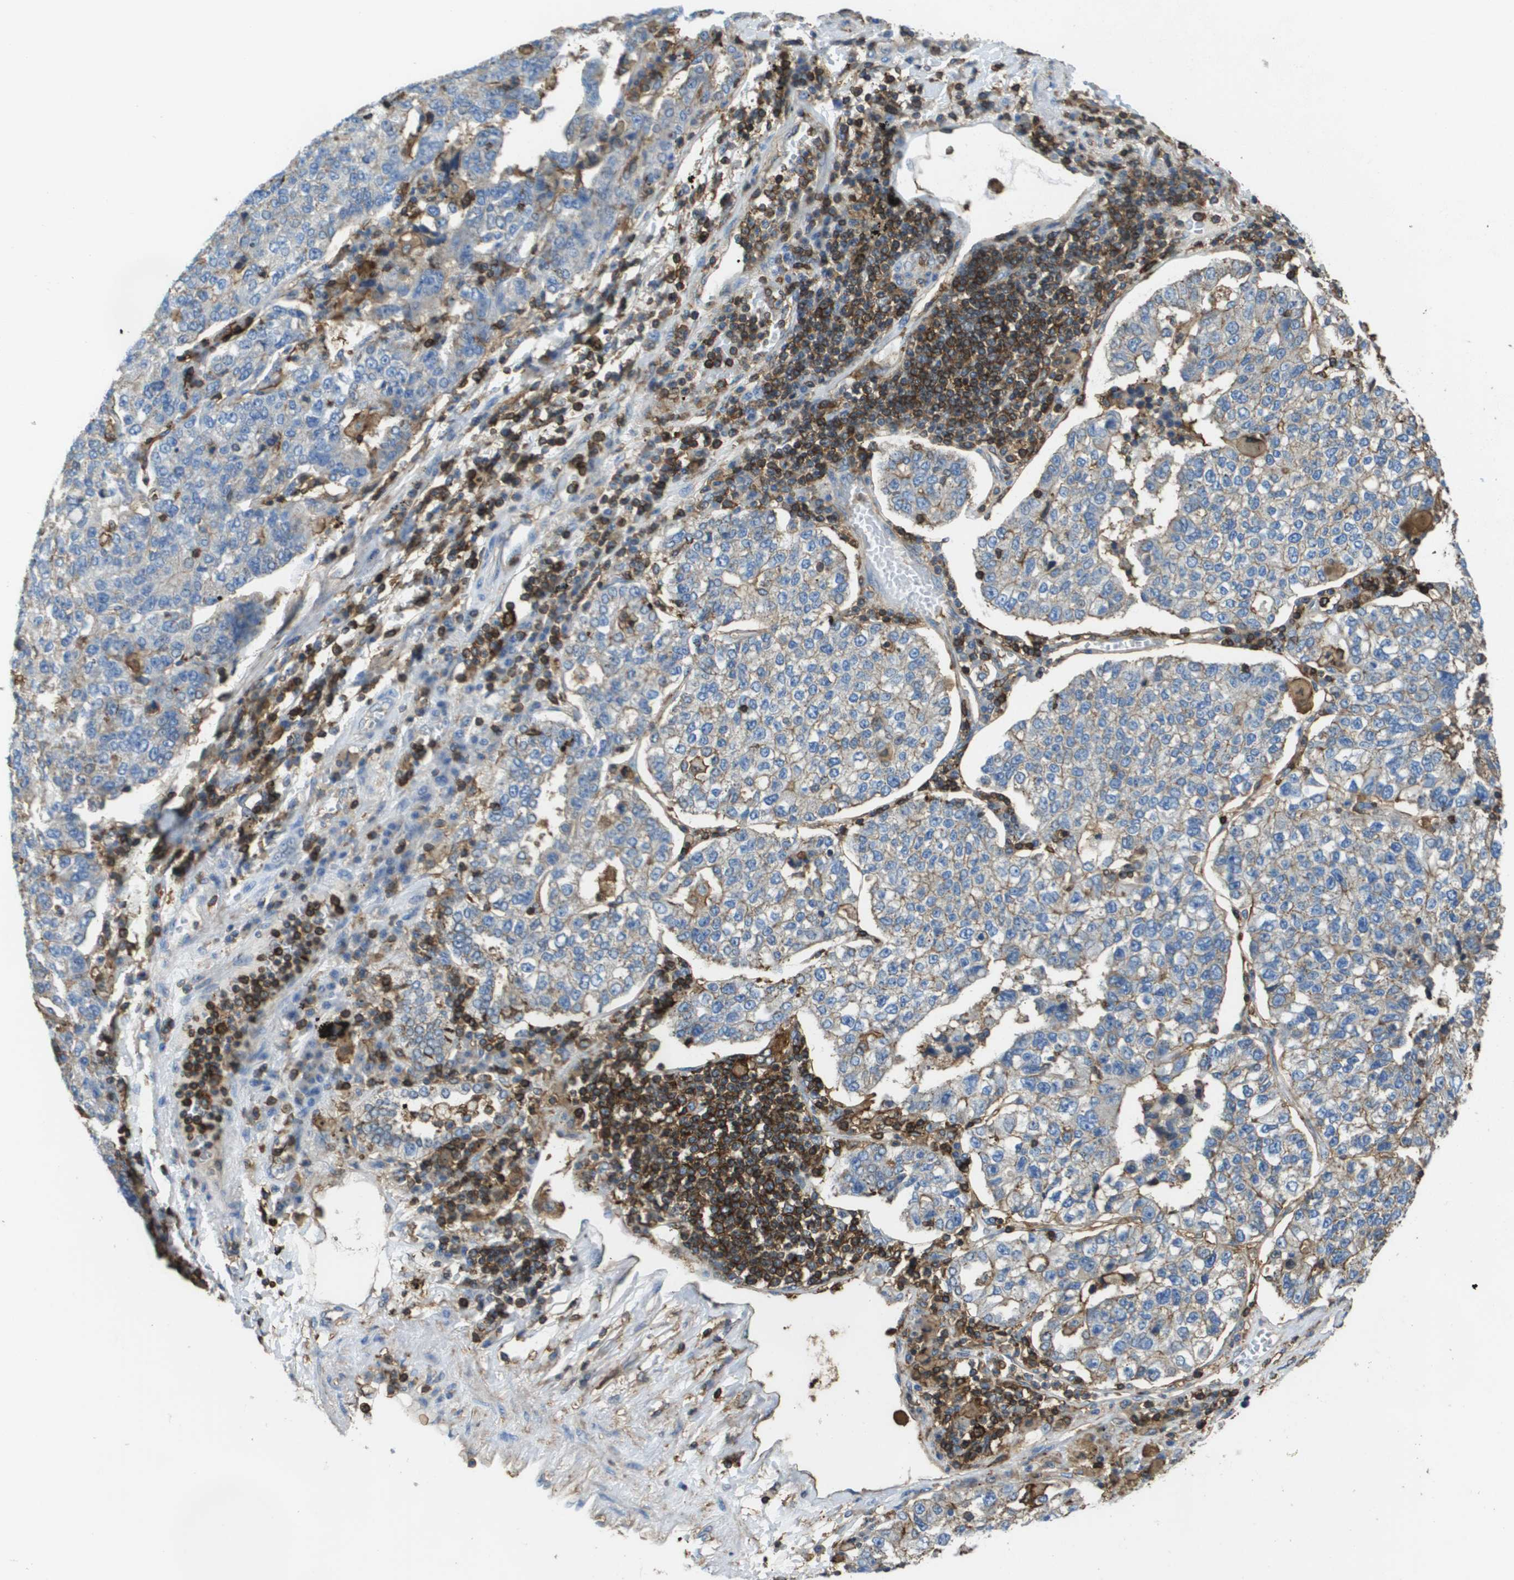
{"staining": {"intensity": "negative", "quantity": "none", "location": "none"}, "tissue": "lung cancer", "cell_type": "Tumor cells", "image_type": "cancer", "snomed": [{"axis": "morphology", "description": "Adenocarcinoma, NOS"}, {"axis": "topography", "description": "Lung"}], "caption": "A photomicrograph of adenocarcinoma (lung) stained for a protein shows no brown staining in tumor cells.", "gene": "PASK", "patient": {"sex": "male", "age": 49}}